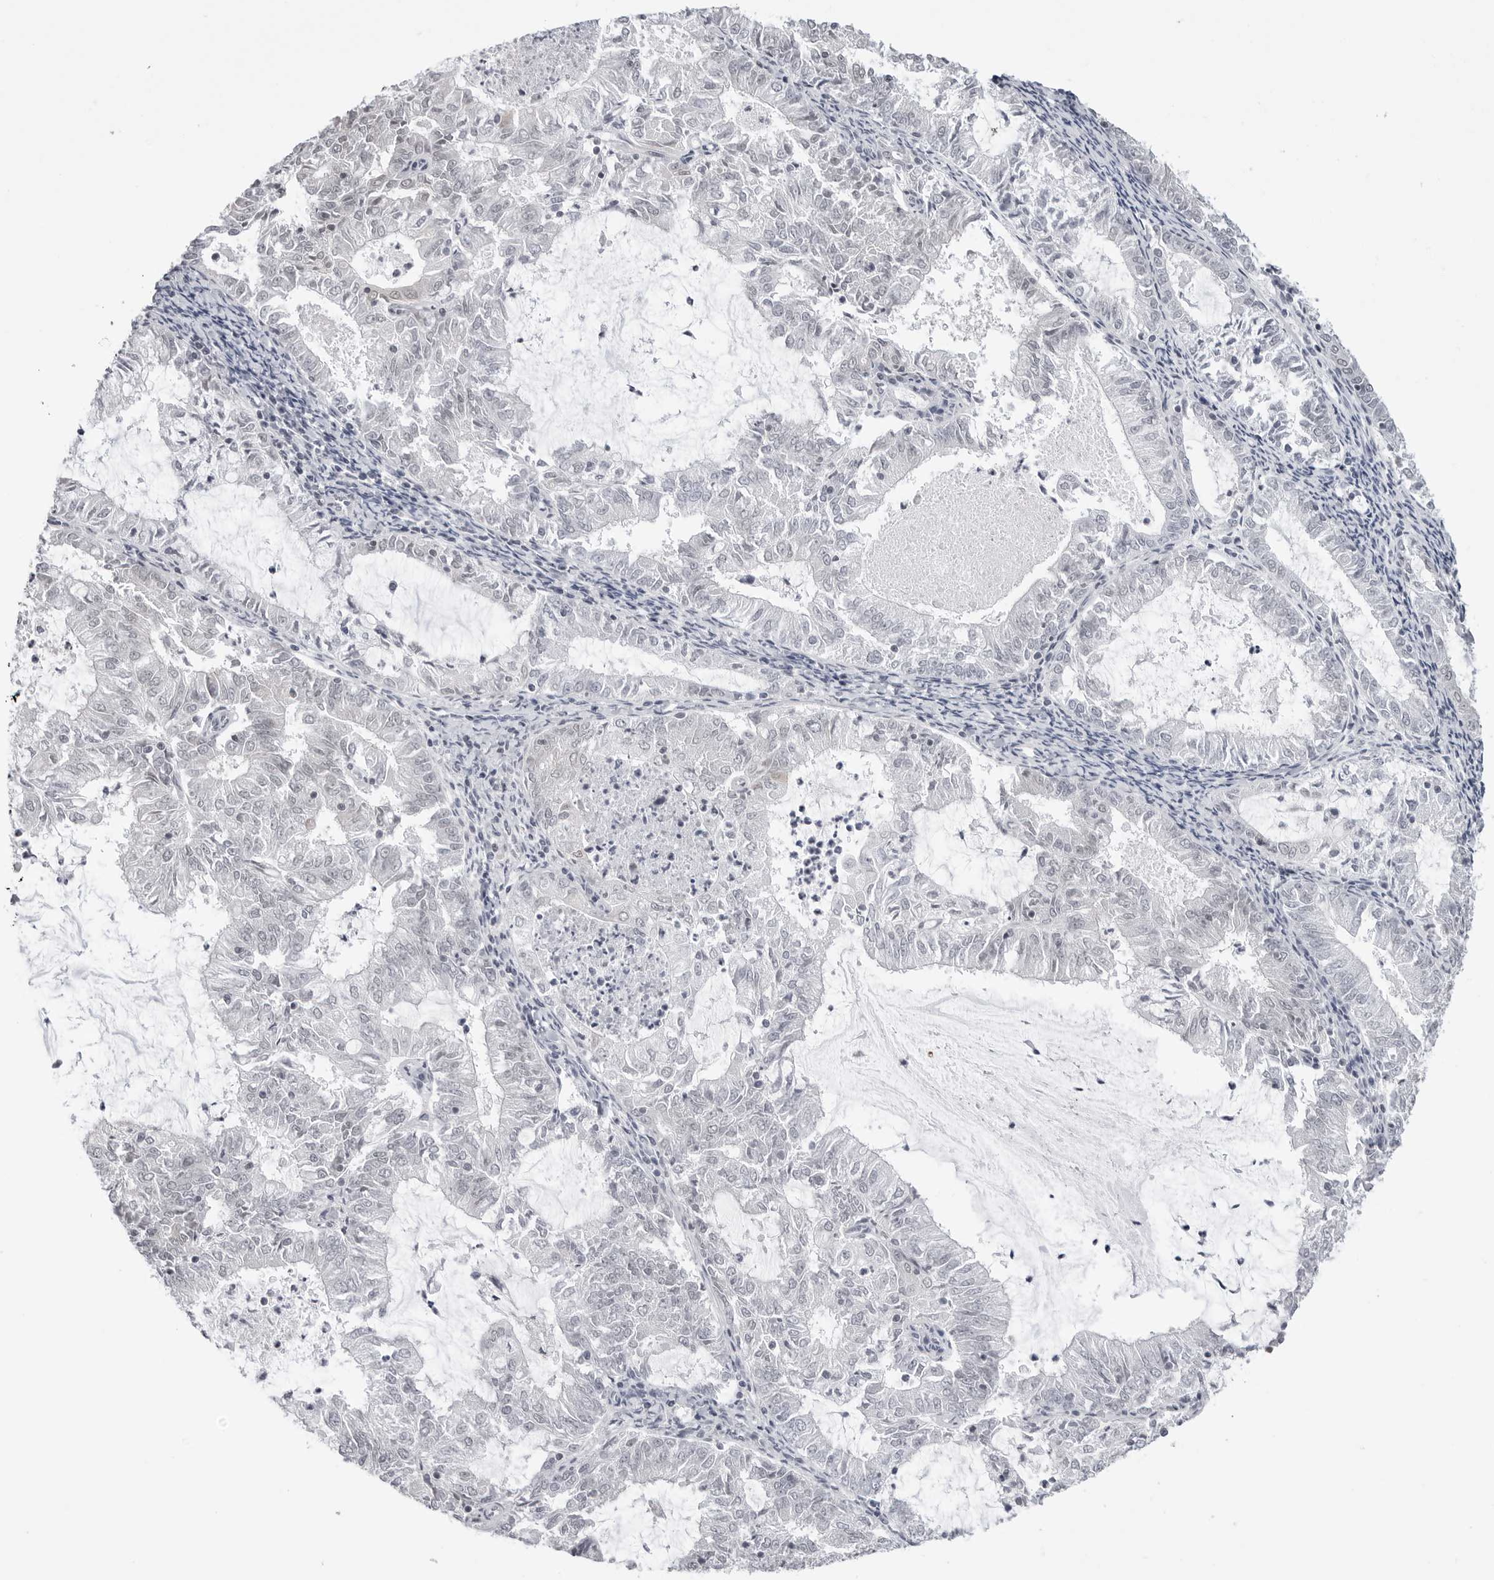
{"staining": {"intensity": "negative", "quantity": "none", "location": "none"}, "tissue": "endometrial cancer", "cell_type": "Tumor cells", "image_type": "cancer", "snomed": [{"axis": "morphology", "description": "Adenocarcinoma, NOS"}, {"axis": "topography", "description": "Endometrium"}], "caption": "Tumor cells are negative for brown protein staining in endometrial cancer (adenocarcinoma).", "gene": "YWHAG", "patient": {"sex": "female", "age": 57}}